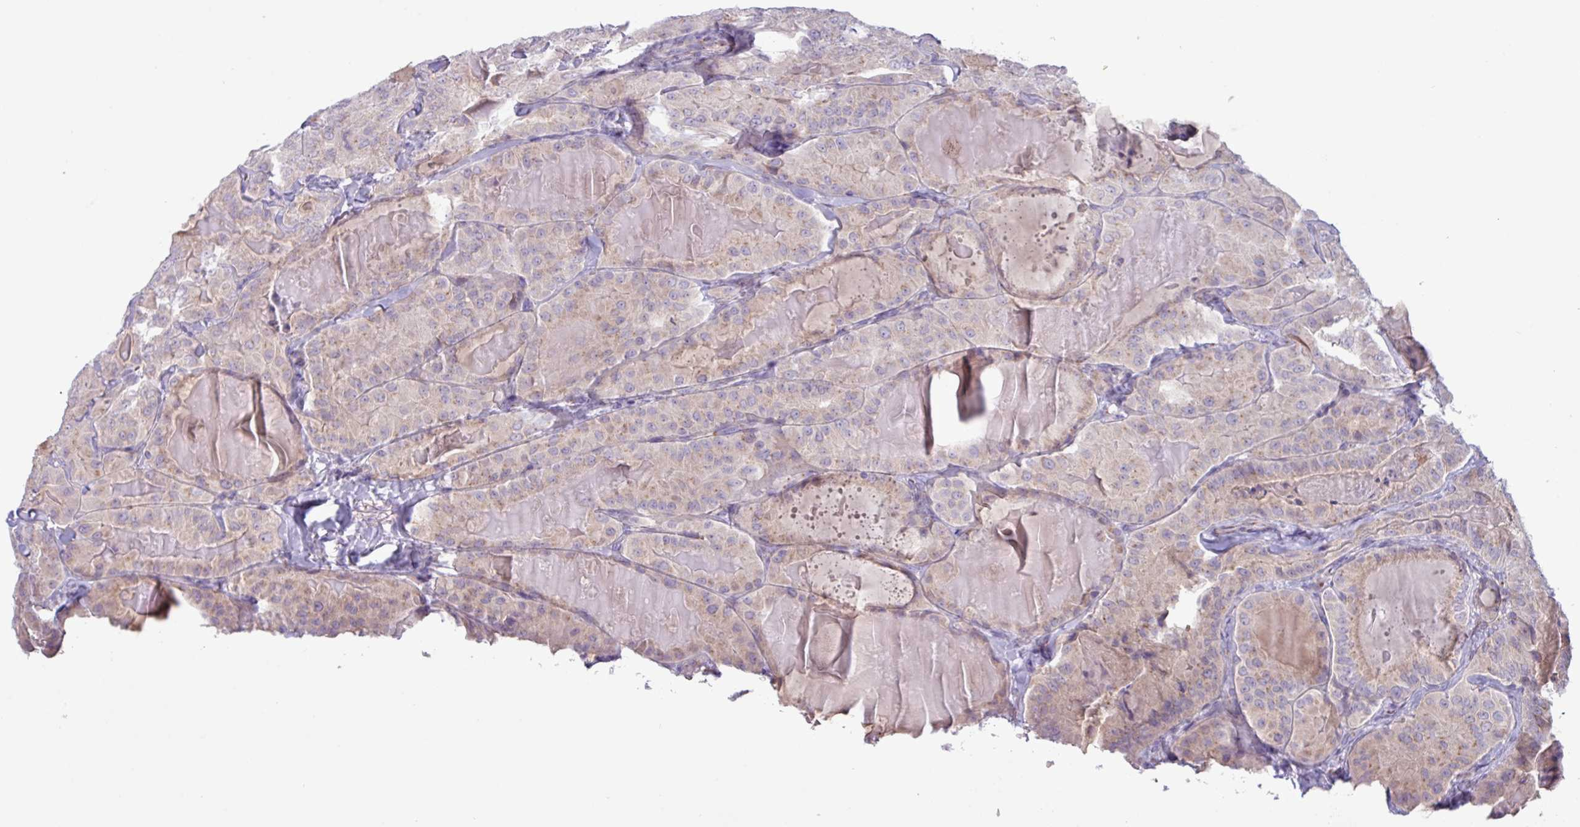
{"staining": {"intensity": "weak", "quantity": "25%-75%", "location": "cytoplasmic/membranous"}, "tissue": "thyroid cancer", "cell_type": "Tumor cells", "image_type": "cancer", "snomed": [{"axis": "morphology", "description": "Papillary adenocarcinoma, NOS"}, {"axis": "topography", "description": "Thyroid gland"}], "caption": "Thyroid papillary adenocarcinoma was stained to show a protein in brown. There is low levels of weak cytoplasmic/membranous expression in approximately 25%-75% of tumor cells. (Stains: DAB (3,3'-diaminobenzidine) in brown, nuclei in blue, Microscopy: brightfield microscopy at high magnification).", "gene": "STIMATE", "patient": {"sex": "female", "age": 68}}